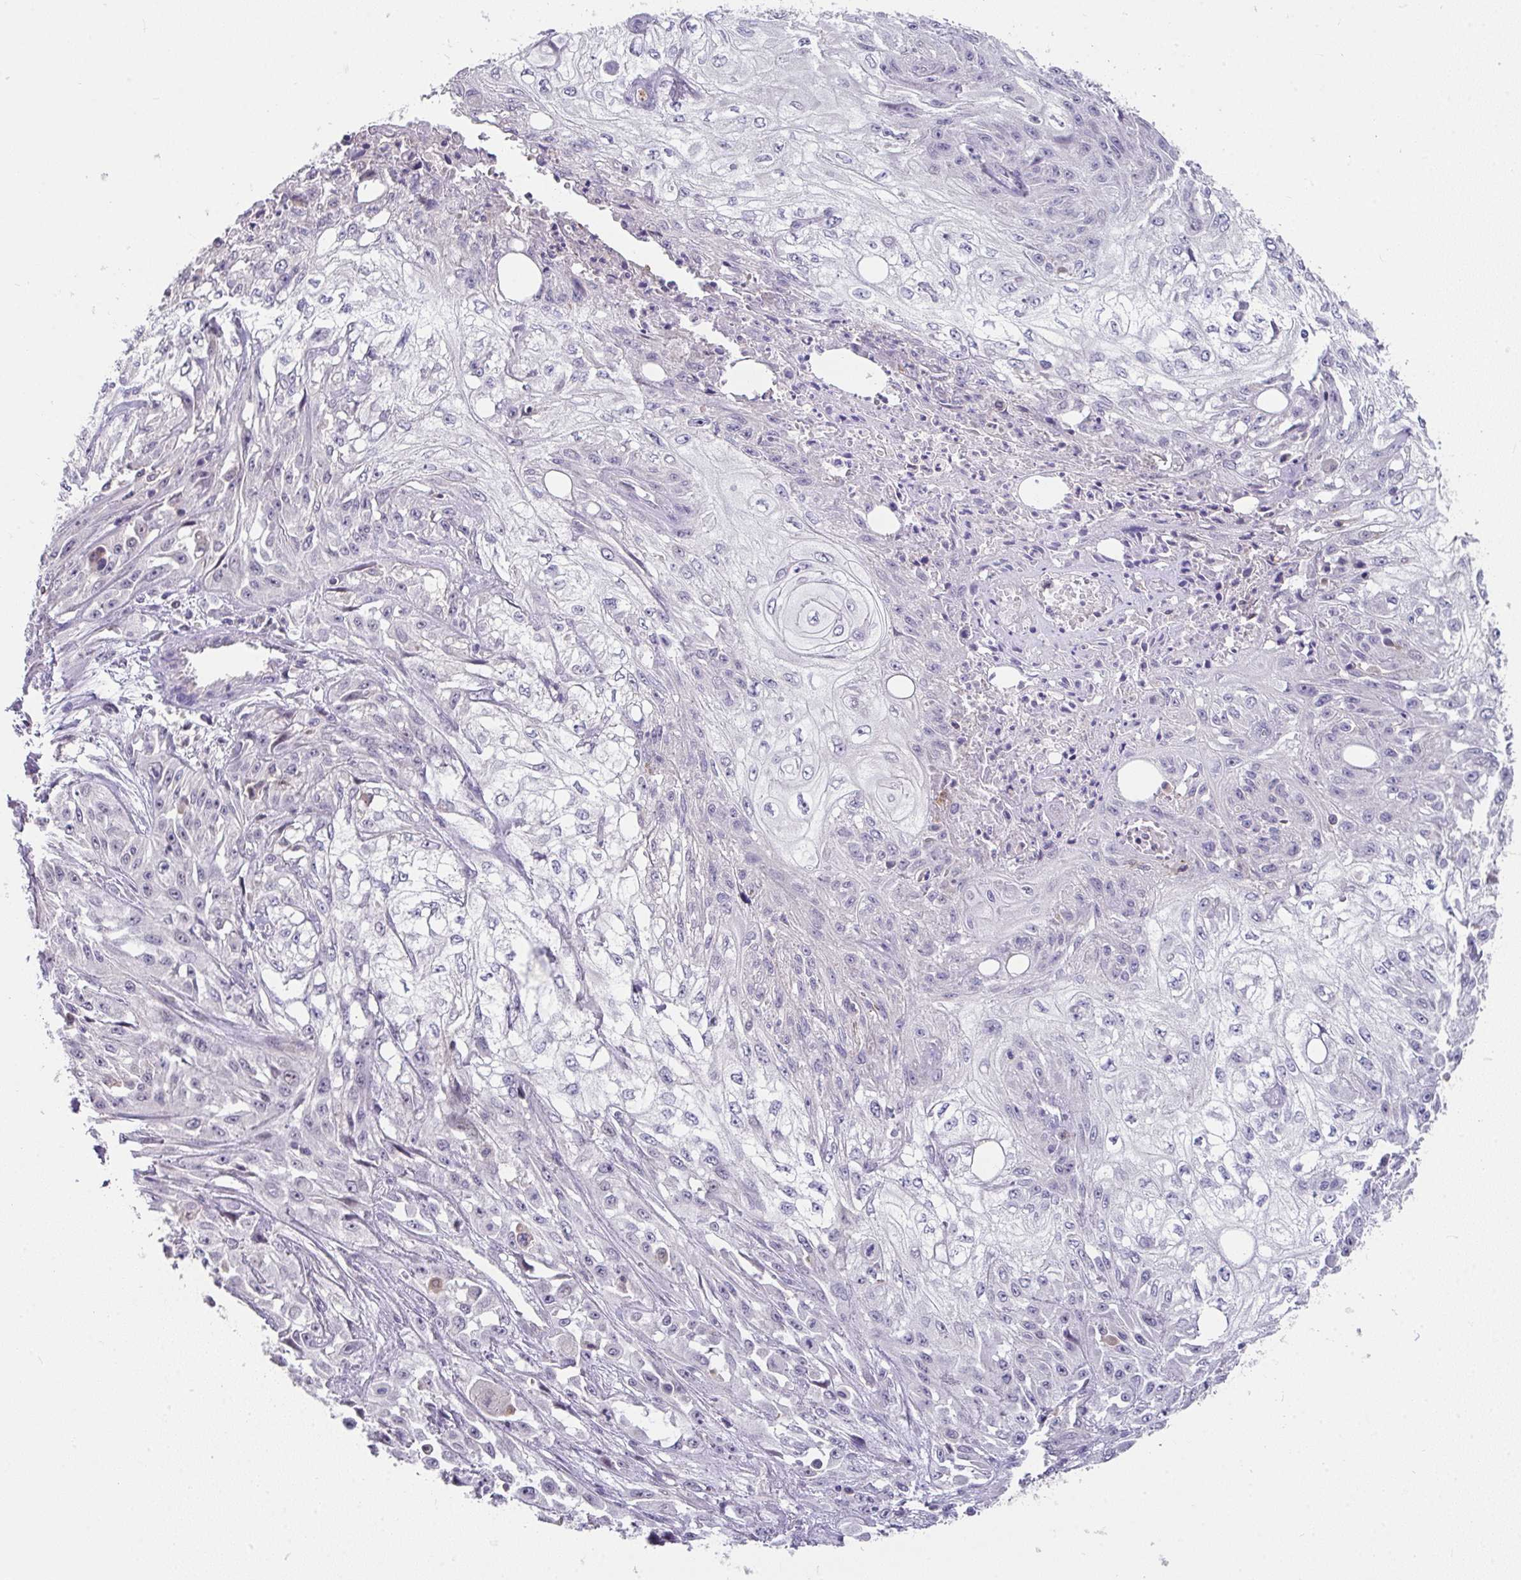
{"staining": {"intensity": "negative", "quantity": "none", "location": "none"}, "tissue": "skin cancer", "cell_type": "Tumor cells", "image_type": "cancer", "snomed": [{"axis": "morphology", "description": "Squamous cell carcinoma, NOS"}, {"axis": "morphology", "description": "Squamous cell carcinoma, metastatic, NOS"}, {"axis": "topography", "description": "Skin"}, {"axis": "topography", "description": "Lymph node"}], "caption": "IHC image of neoplastic tissue: metastatic squamous cell carcinoma (skin) stained with DAB (3,3'-diaminobenzidine) reveals no significant protein expression in tumor cells.", "gene": "GLTPD2", "patient": {"sex": "male", "age": 75}}